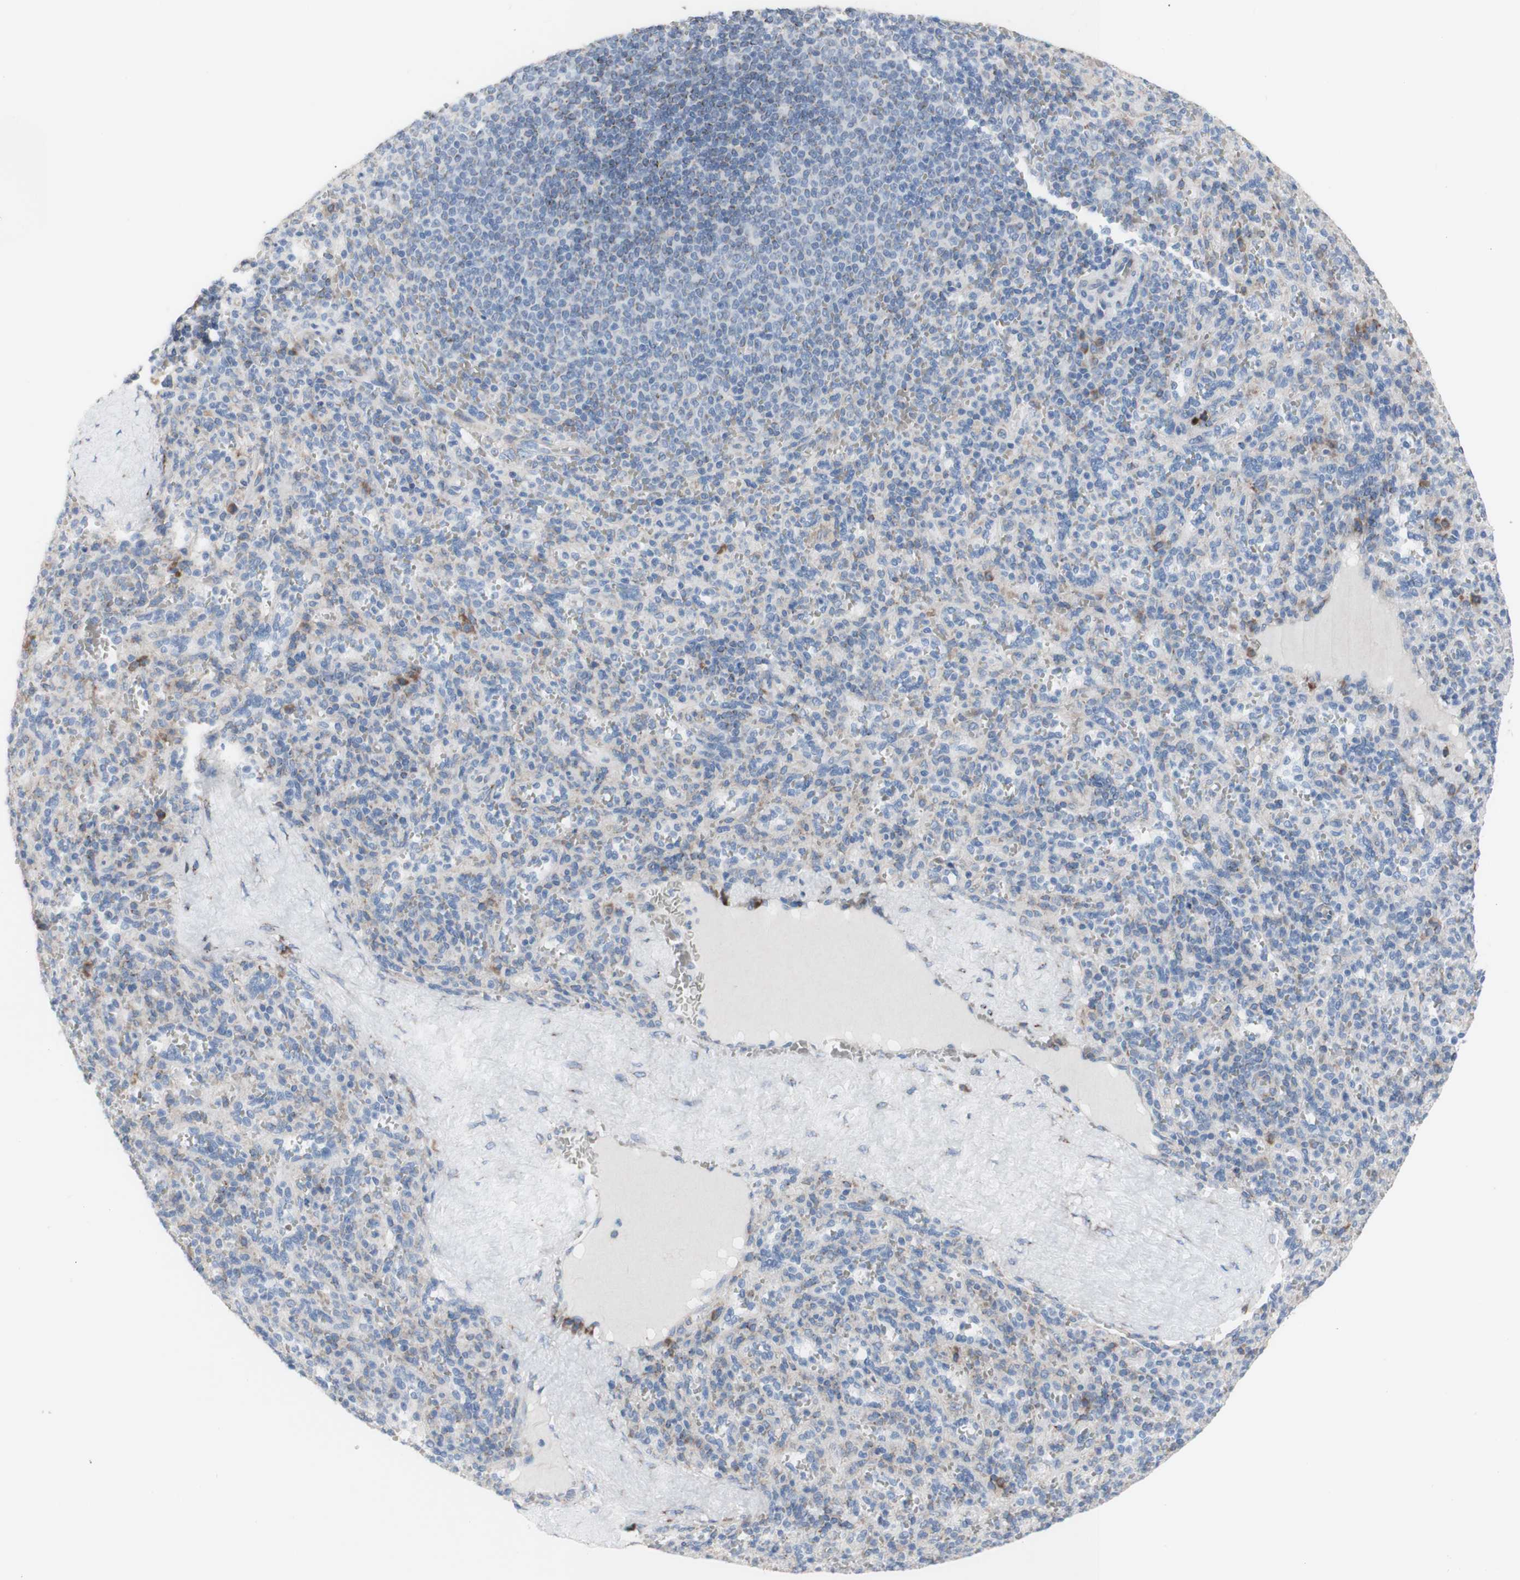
{"staining": {"intensity": "moderate", "quantity": "<25%", "location": "cytoplasmic/membranous"}, "tissue": "spleen", "cell_type": "Cells in red pulp", "image_type": "normal", "snomed": [{"axis": "morphology", "description": "Normal tissue, NOS"}, {"axis": "topography", "description": "Spleen"}], "caption": "Brown immunohistochemical staining in unremarkable spleen exhibits moderate cytoplasmic/membranous positivity in about <25% of cells in red pulp.", "gene": "AGPAT5", "patient": {"sex": "male", "age": 36}}